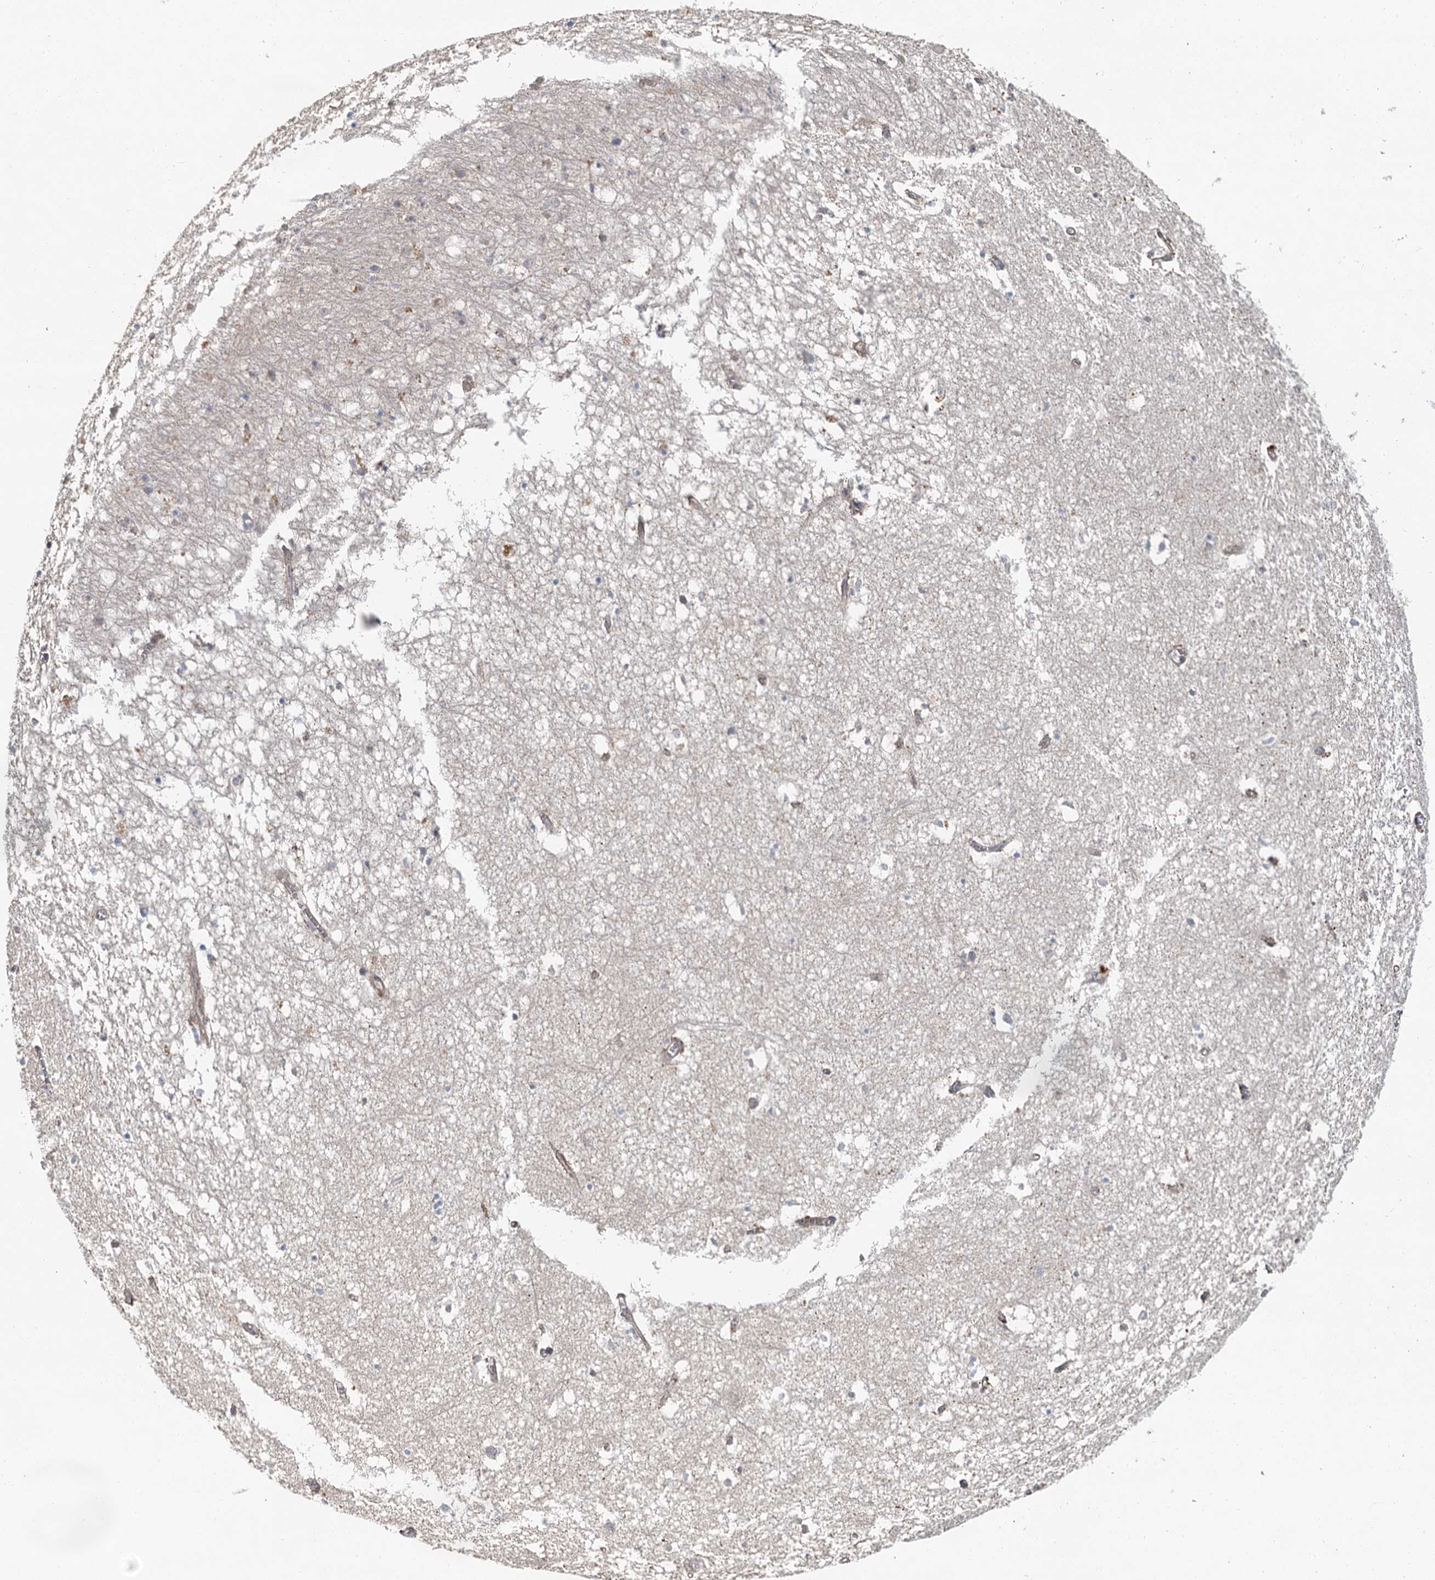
{"staining": {"intensity": "weak", "quantity": "<25%", "location": "cytoplasmic/membranous"}, "tissue": "hippocampus", "cell_type": "Glial cells", "image_type": "normal", "snomed": [{"axis": "morphology", "description": "Normal tissue, NOS"}, {"axis": "topography", "description": "Hippocampus"}], "caption": "Hippocampus was stained to show a protein in brown. There is no significant positivity in glial cells. (Stains: DAB immunohistochemistry with hematoxylin counter stain, Microscopy: brightfield microscopy at high magnification).", "gene": "ZNF324", "patient": {"sex": "female", "age": 64}}